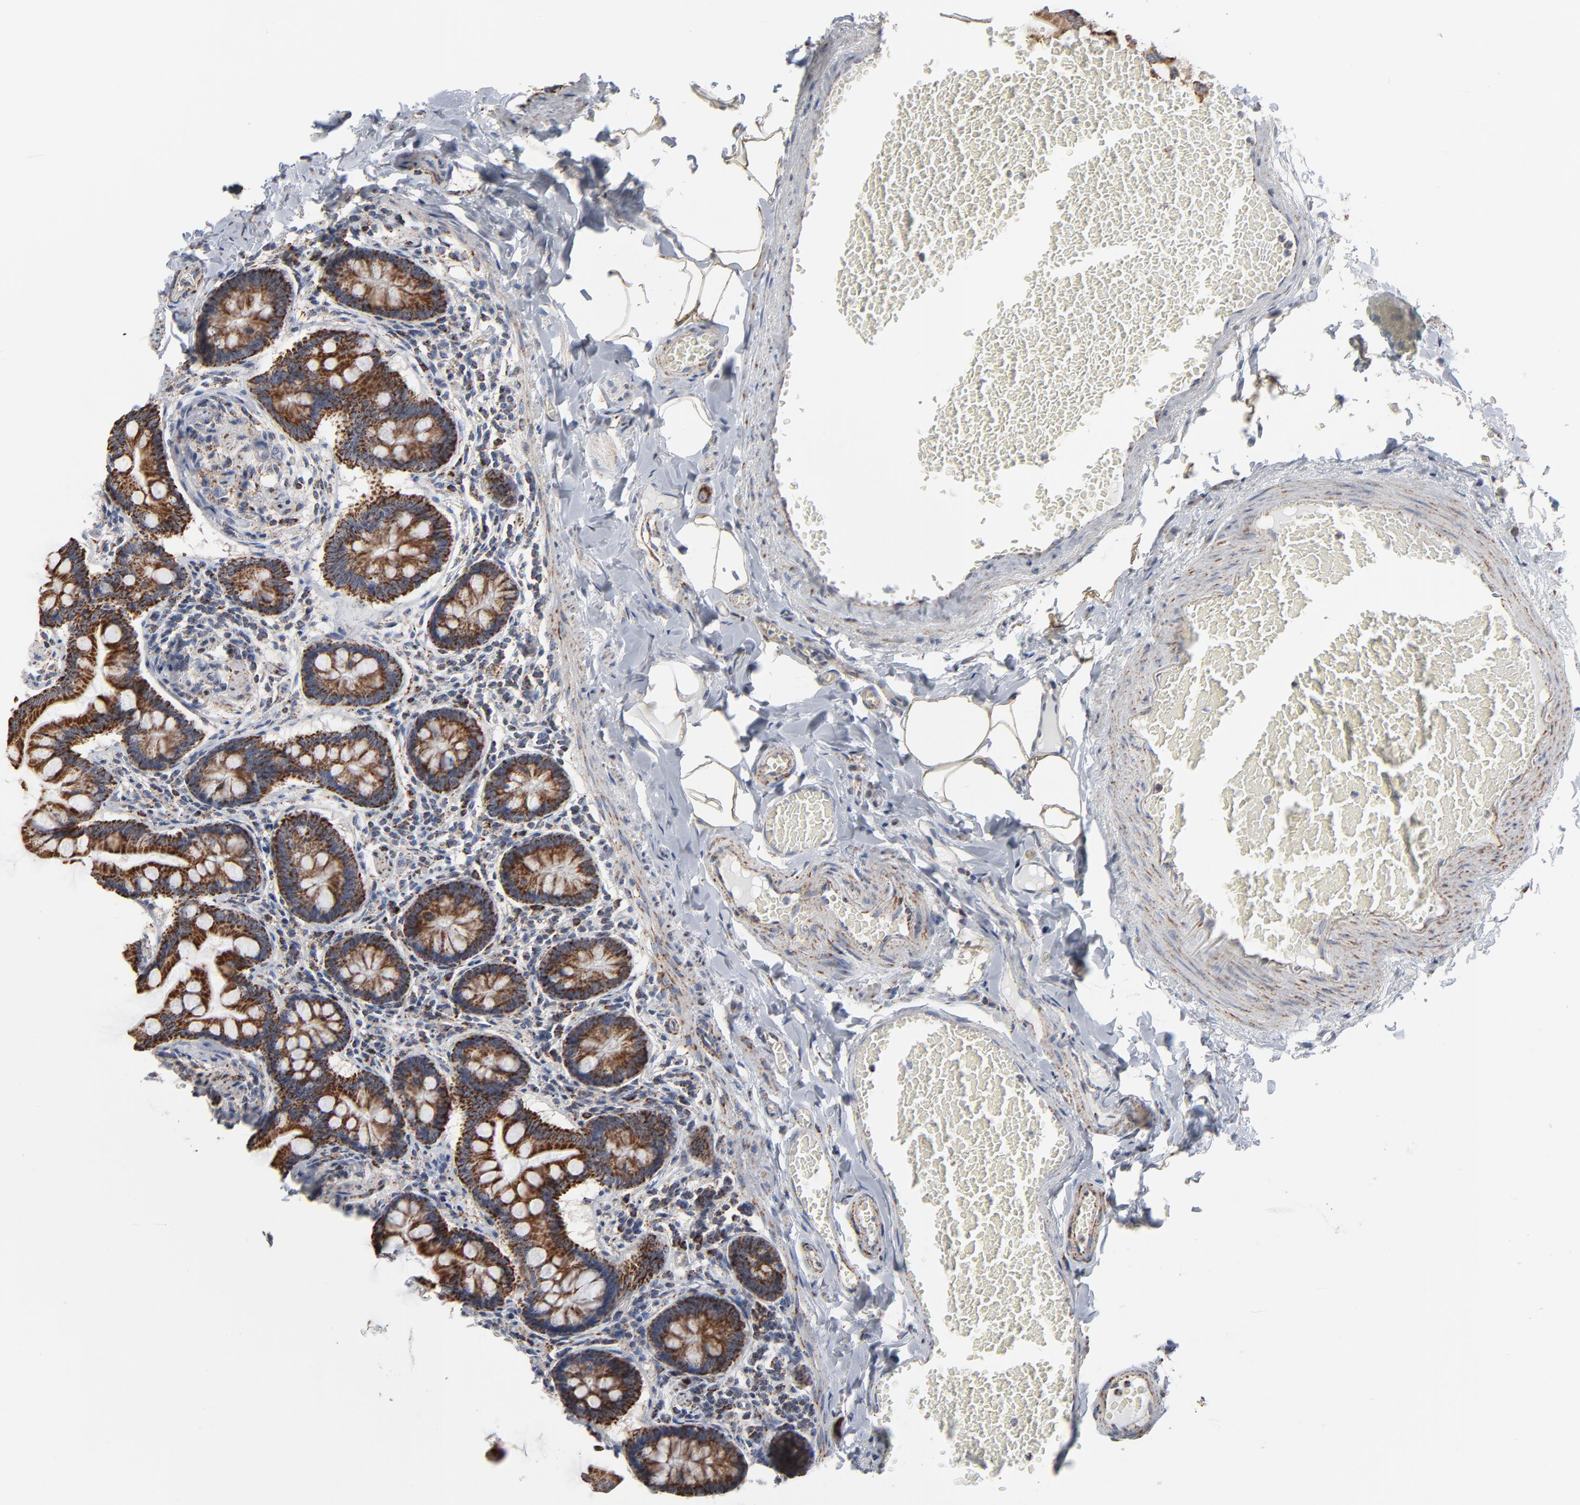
{"staining": {"intensity": "strong", "quantity": ">75%", "location": "cytoplasmic/membranous"}, "tissue": "small intestine", "cell_type": "Glandular cells", "image_type": "normal", "snomed": [{"axis": "morphology", "description": "Normal tissue, NOS"}, {"axis": "topography", "description": "Small intestine"}], "caption": "Protein expression analysis of normal human small intestine reveals strong cytoplasmic/membranous positivity in about >75% of glandular cells.", "gene": "UQCRC1", "patient": {"sex": "male", "age": 41}}